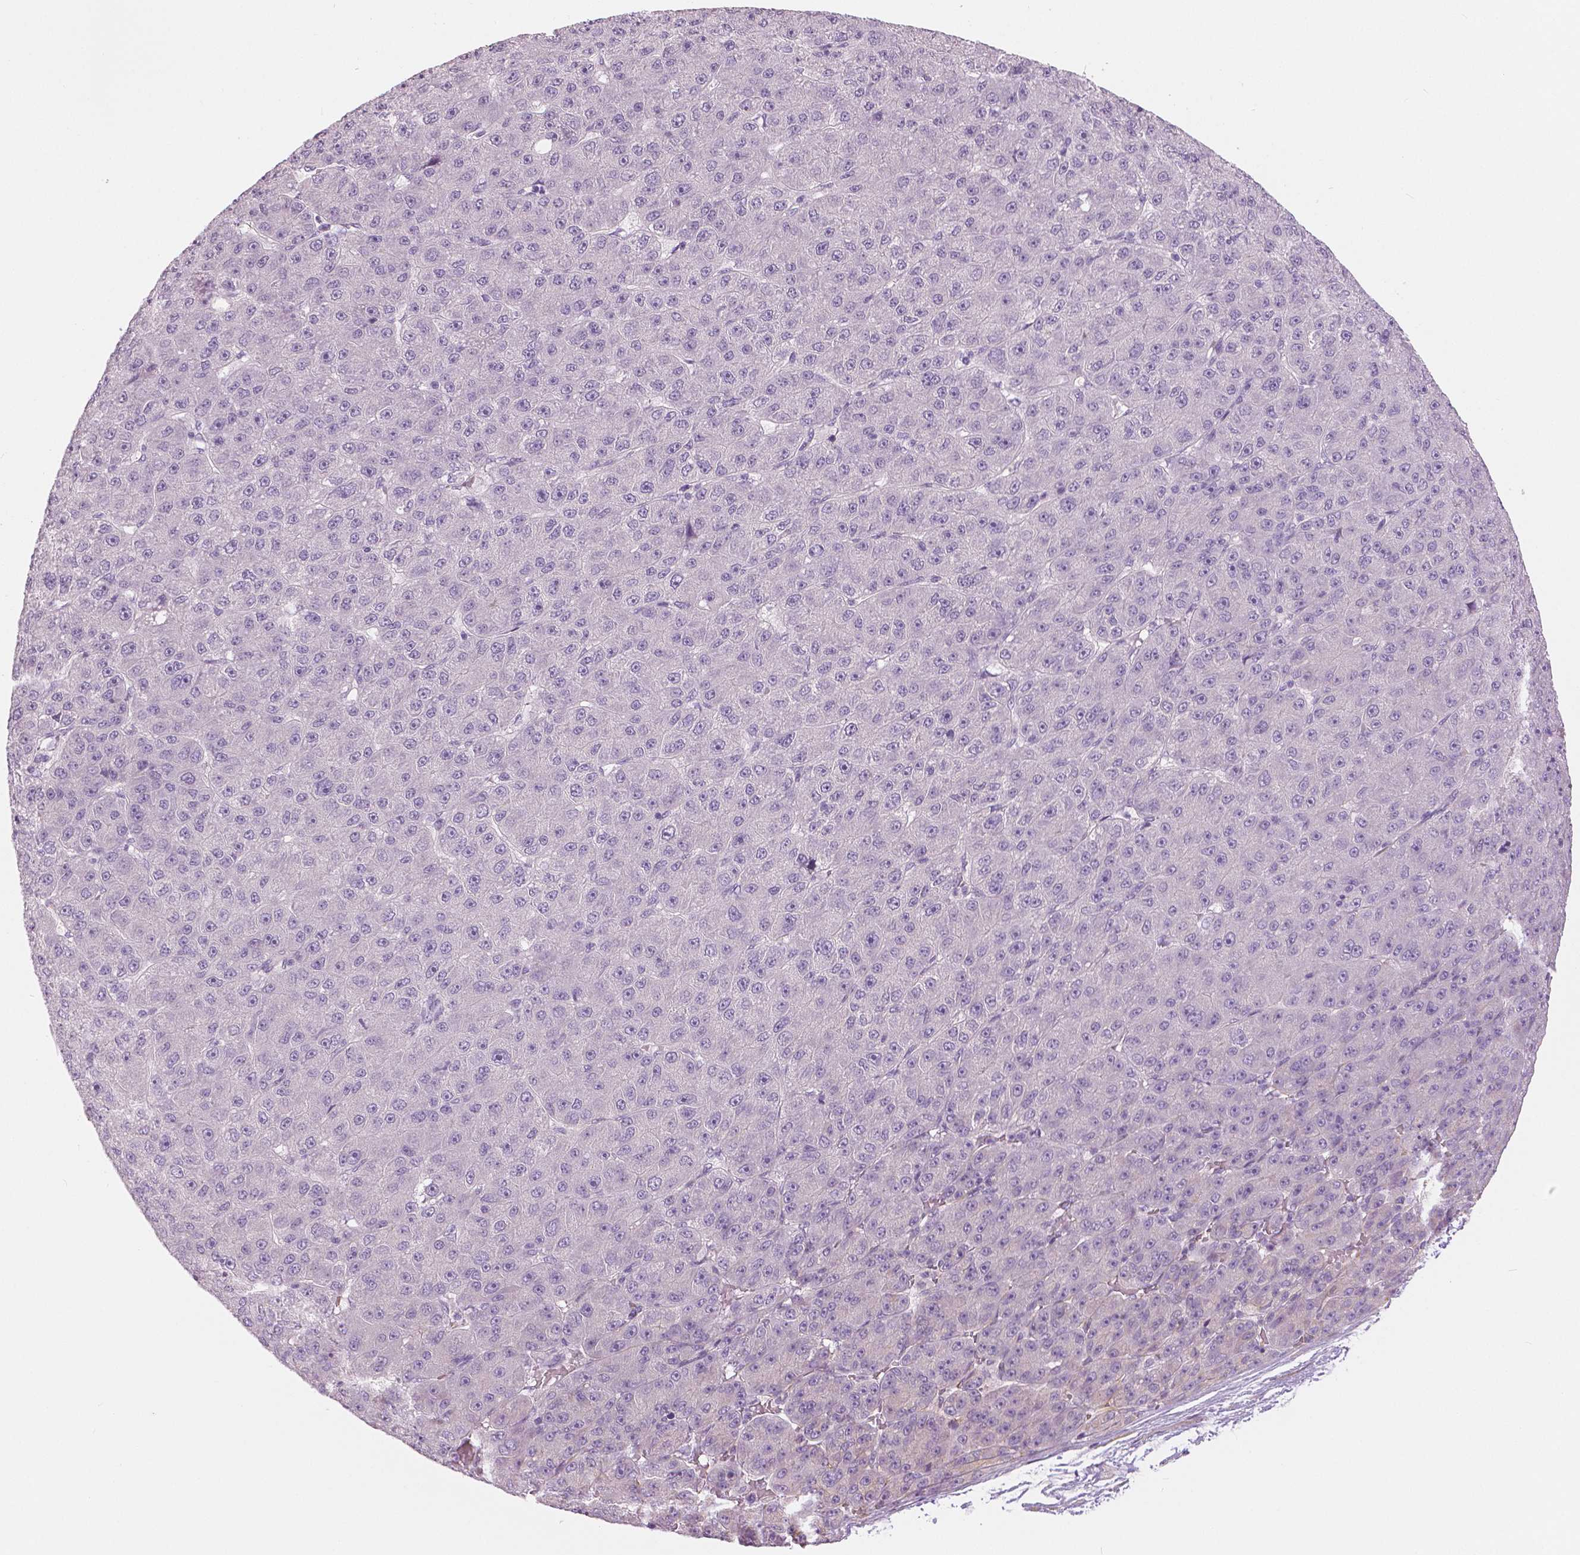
{"staining": {"intensity": "negative", "quantity": "none", "location": "none"}, "tissue": "liver cancer", "cell_type": "Tumor cells", "image_type": "cancer", "snomed": [{"axis": "morphology", "description": "Carcinoma, Hepatocellular, NOS"}, {"axis": "topography", "description": "Liver"}], "caption": "The immunohistochemistry photomicrograph has no significant positivity in tumor cells of hepatocellular carcinoma (liver) tissue.", "gene": "SLC24A1", "patient": {"sex": "male", "age": 67}}